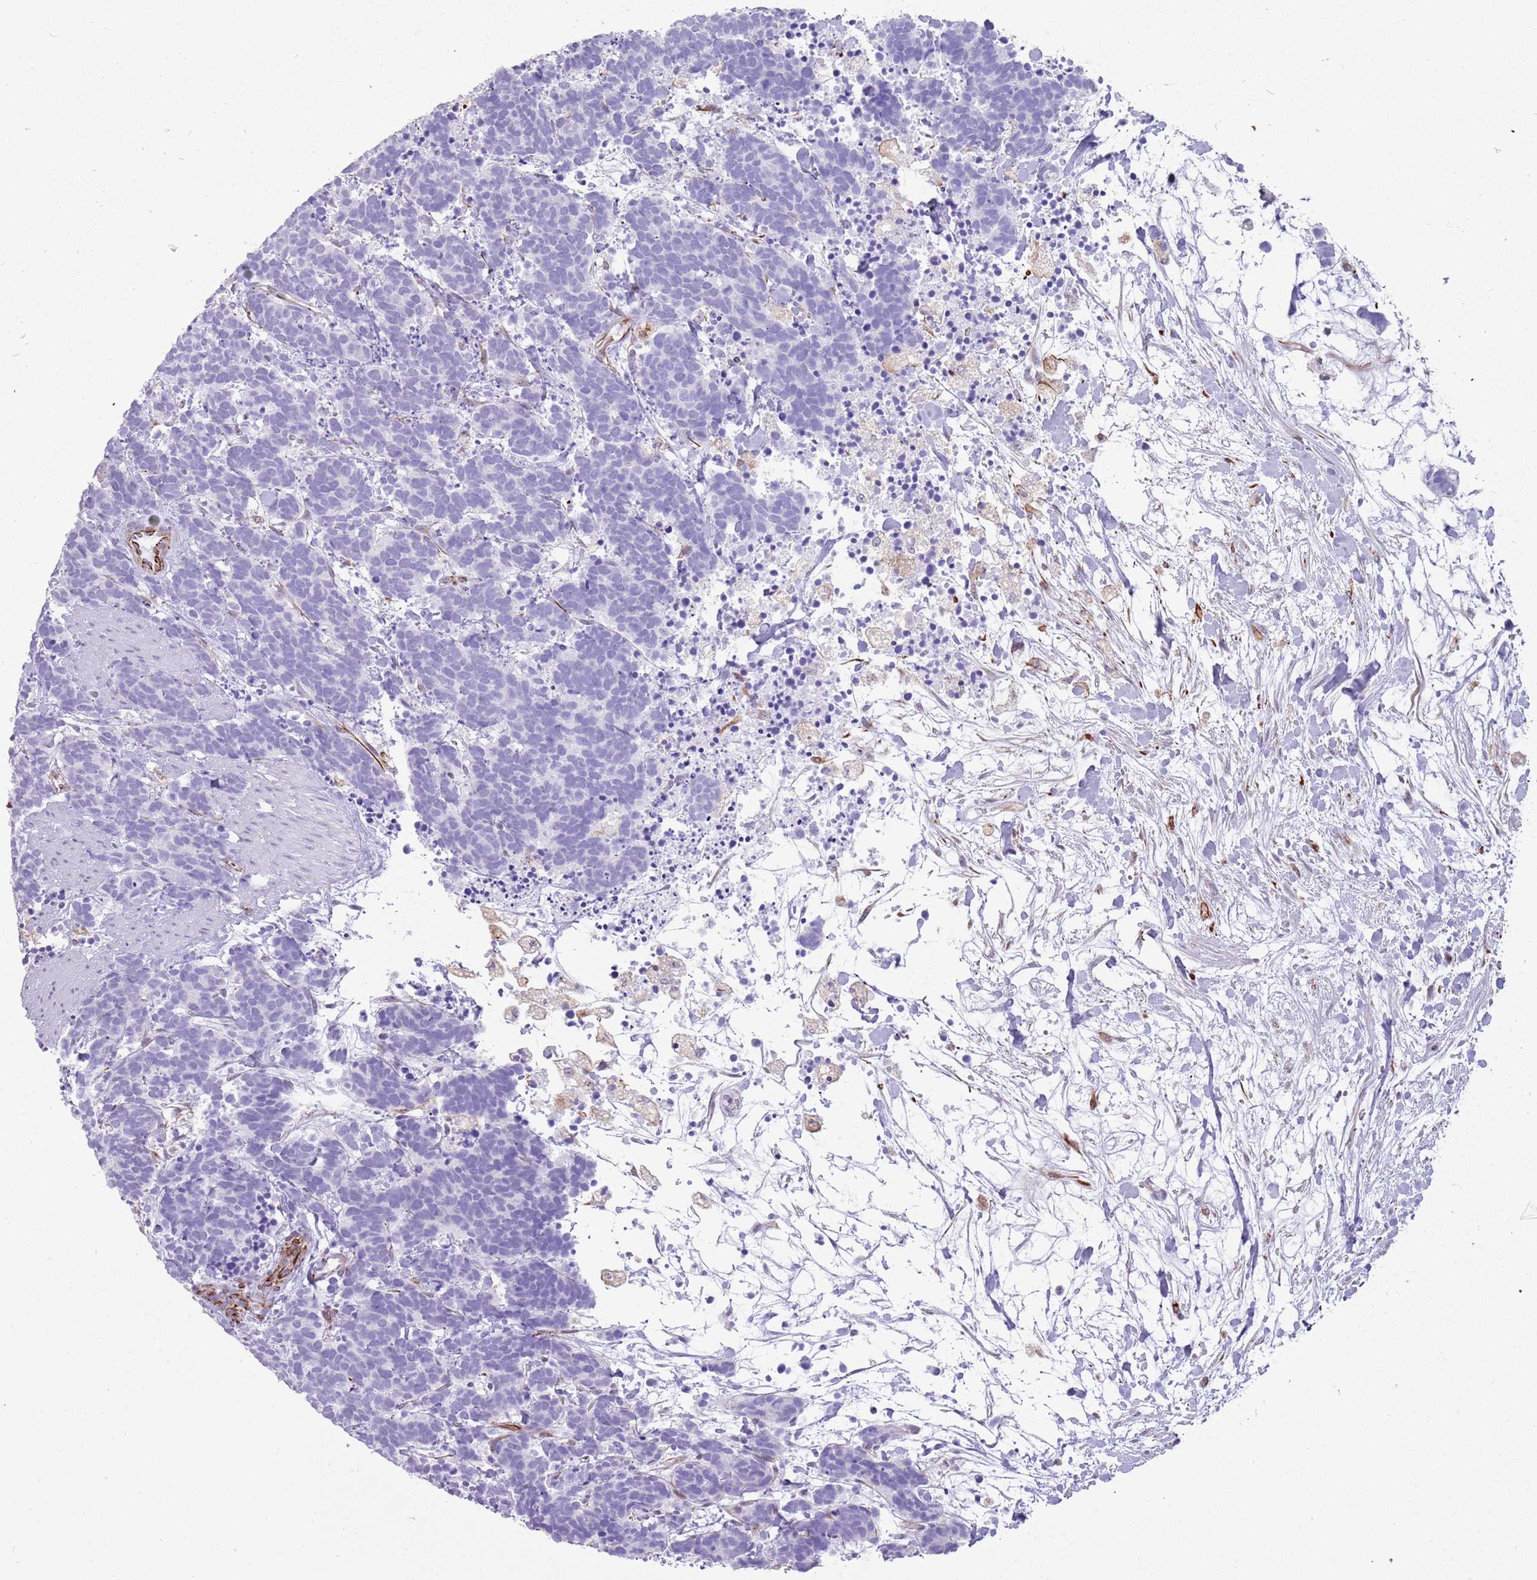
{"staining": {"intensity": "negative", "quantity": "none", "location": "none"}, "tissue": "carcinoid", "cell_type": "Tumor cells", "image_type": "cancer", "snomed": [{"axis": "morphology", "description": "Carcinoma, NOS"}, {"axis": "morphology", "description": "Carcinoid, malignant, NOS"}, {"axis": "topography", "description": "Prostate"}], "caption": "Protein analysis of carcinoid shows no significant positivity in tumor cells. The staining was performed using DAB (3,3'-diaminobenzidine) to visualize the protein expression in brown, while the nuclei were stained in blue with hematoxylin (Magnification: 20x).", "gene": "NBPF3", "patient": {"sex": "male", "age": 57}}